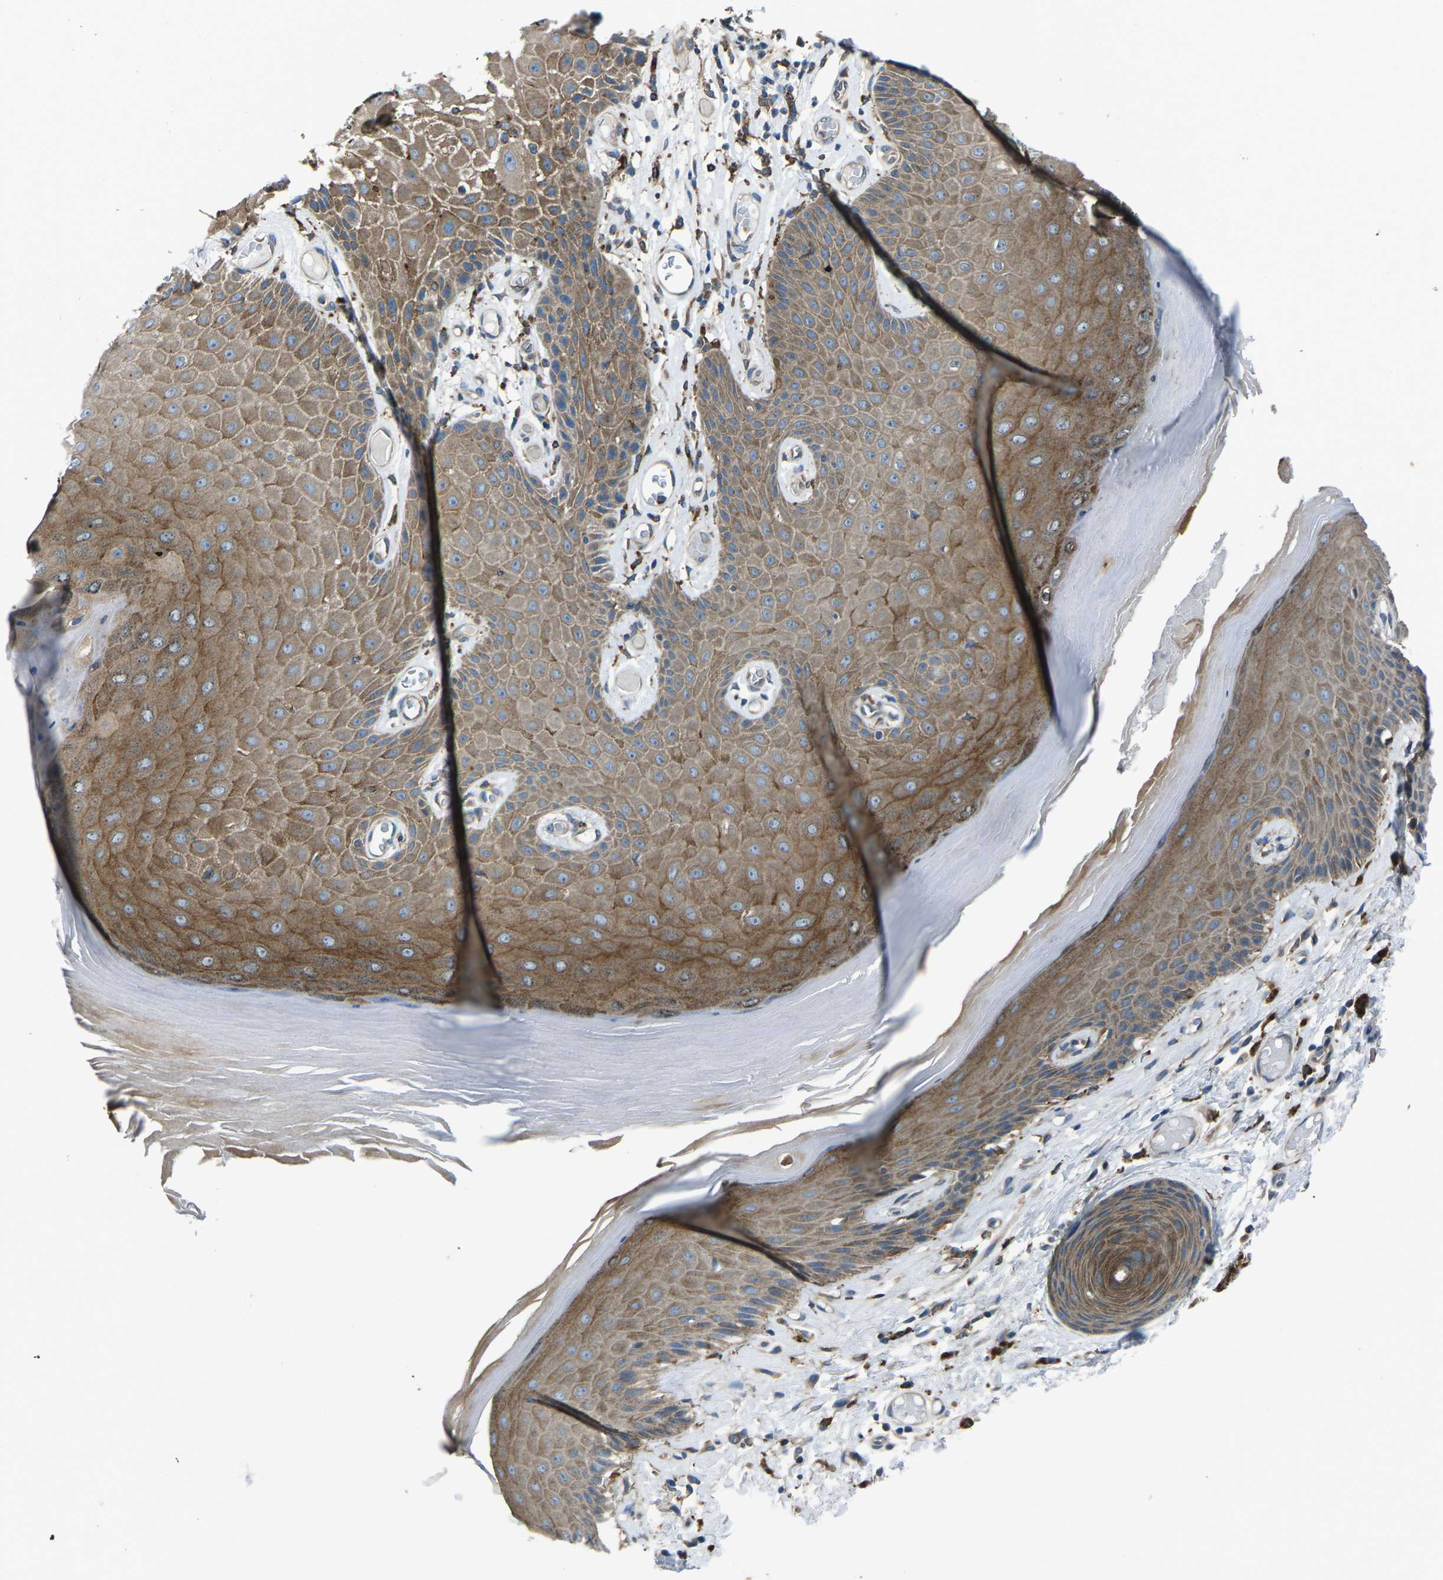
{"staining": {"intensity": "moderate", "quantity": ">75%", "location": "cytoplasmic/membranous"}, "tissue": "skin", "cell_type": "Epidermal cells", "image_type": "normal", "snomed": [{"axis": "morphology", "description": "Normal tissue, NOS"}, {"axis": "topography", "description": "Vulva"}], "caption": "A micrograph of skin stained for a protein exhibits moderate cytoplasmic/membranous brown staining in epidermal cells. (DAB (3,3'-diaminobenzidine) IHC, brown staining for protein, blue staining for nuclei).", "gene": "CDK17", "patient": {"sex": "female", "age": 73}}